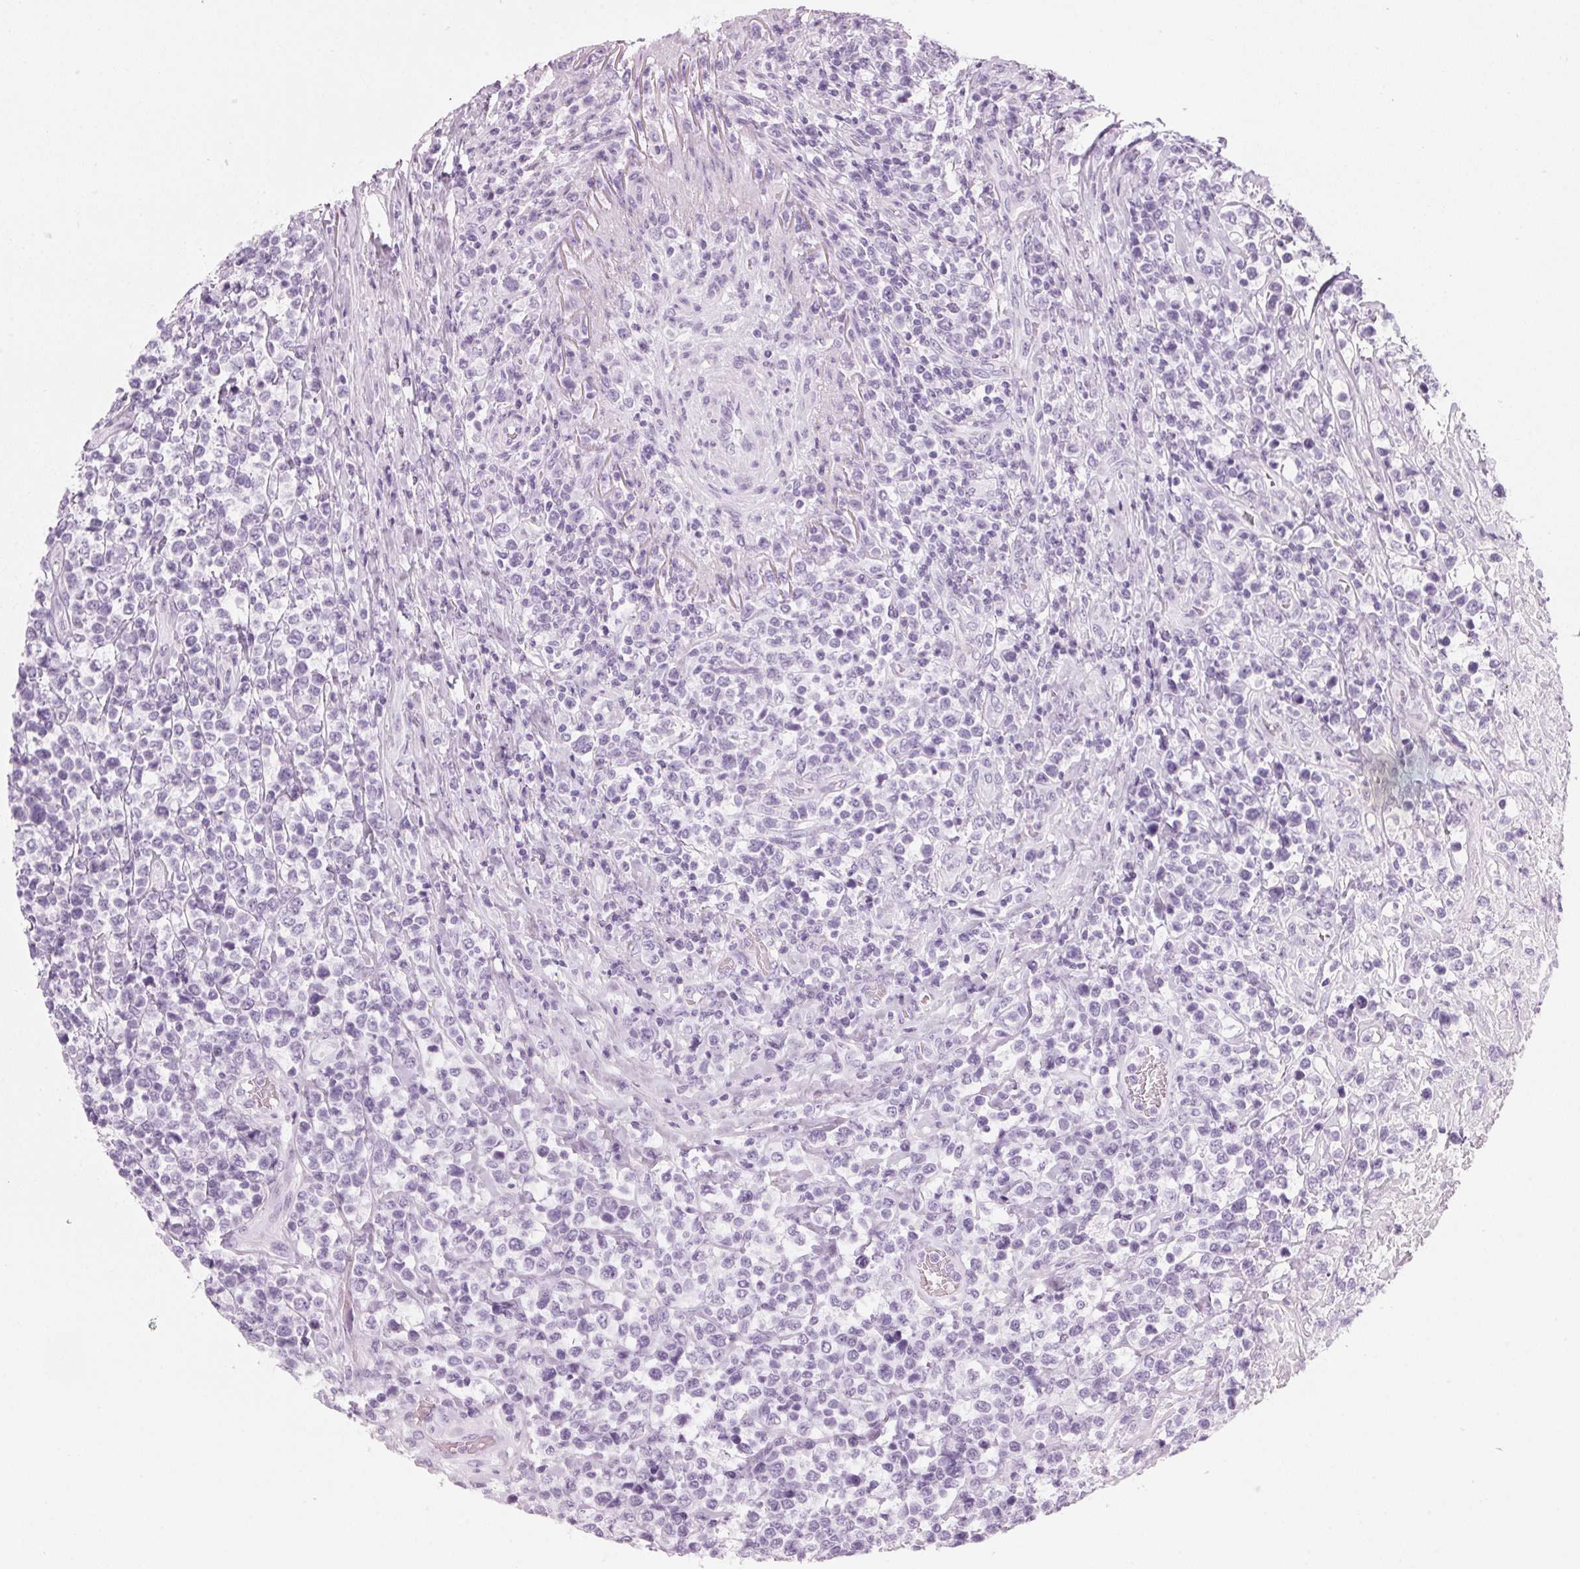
{"staining": {"intensity": "negative", "quantity": "none", "location": "none"}, "tissue": "lymphoma", "cell_type": "Tumor cells", "image_type": "cancer", "snomed": [{"axis": "morphology", "description": "Malignant lymphoma, non-Hodgkin's type, High grade"}, {"axis": "topography", "description": "Soft tissue"}], "caption": "An image of human lymphoma is negative for staining in tumor cells.", "gene": "DNTTIP2", "patient": {"sex": "female", "age": 56}}